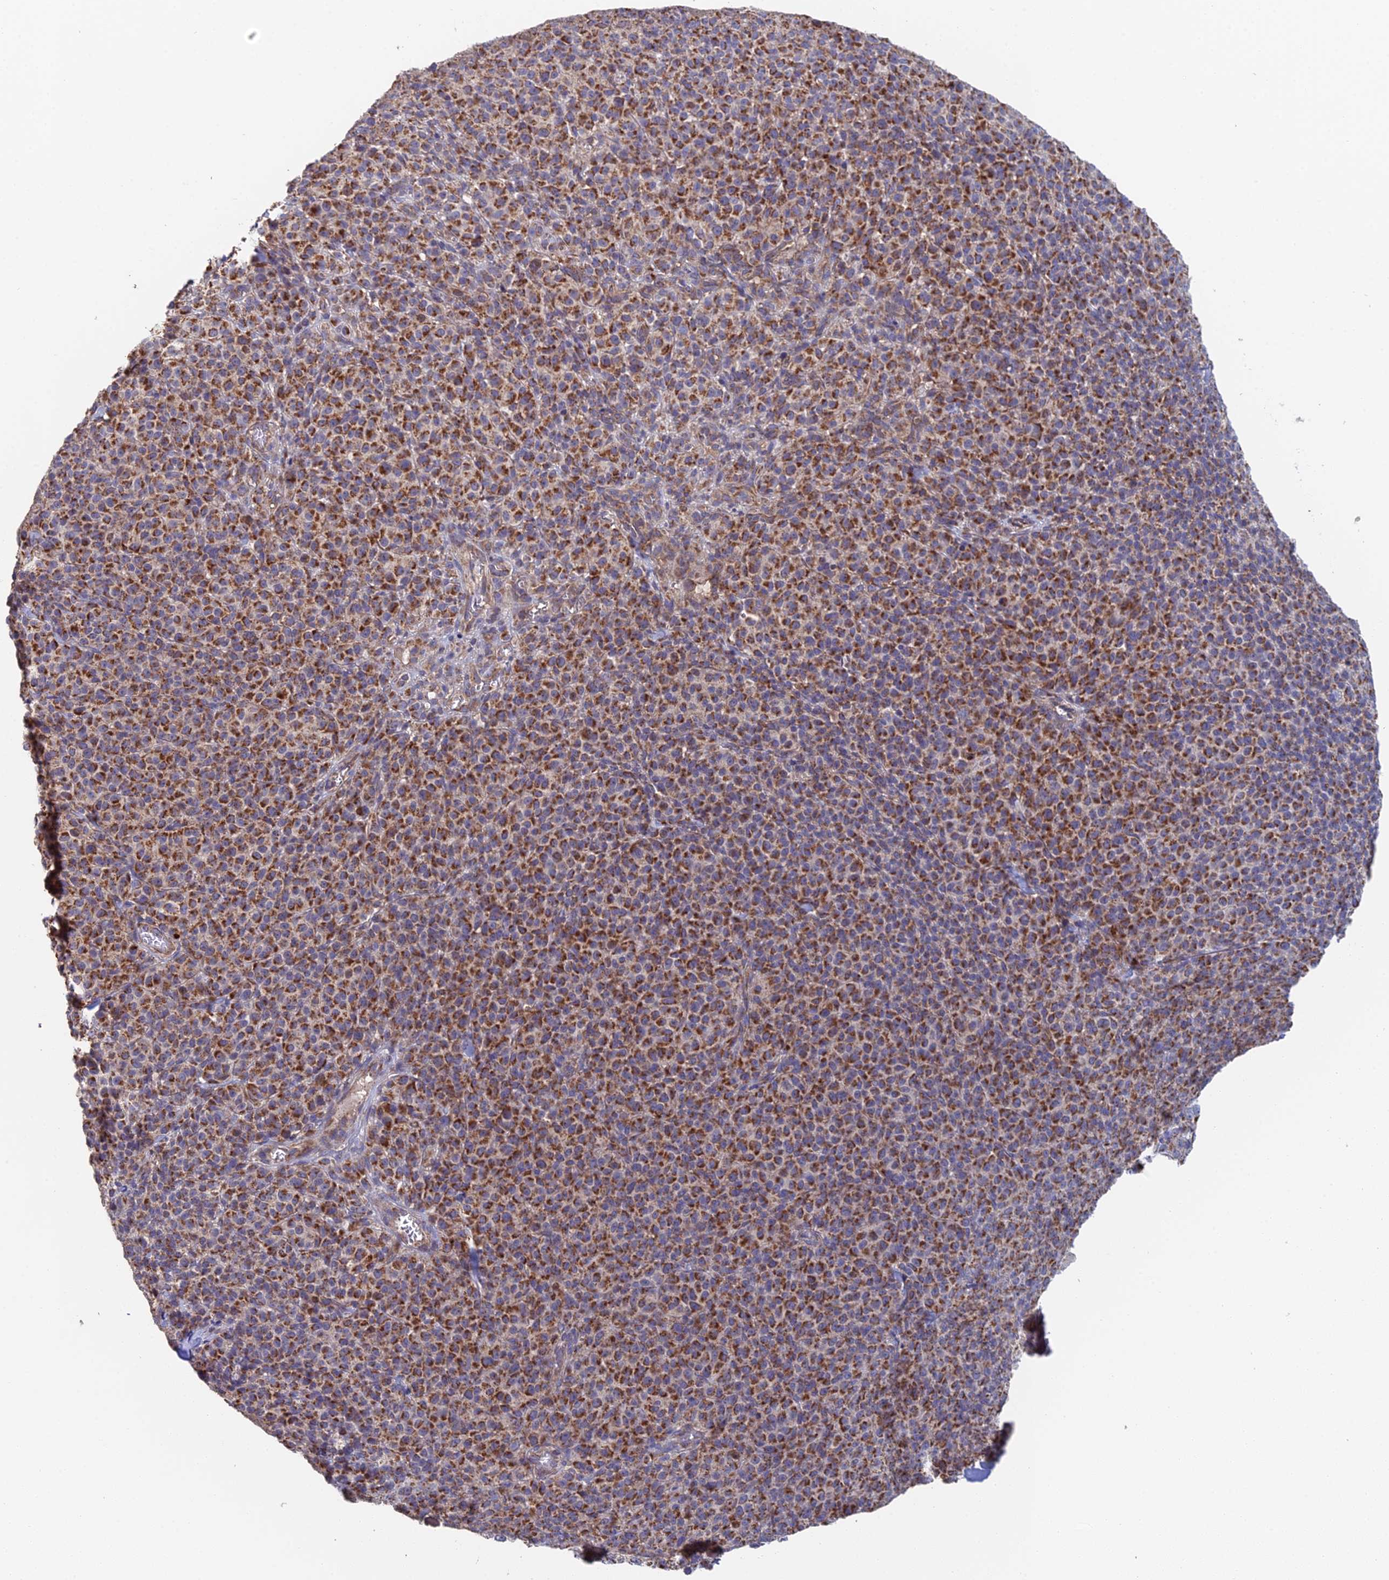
{"staining": {"intensity": "strong", "quantity": ">75%", "location": "cytoplasmic/membranous"}, "tissue": "melanoma", "cell_type": "Tumor cells", "image_type": "cancer", "snomed": [{"axis": "morphology", "description": "Normal tissue, NOS"}, {"axis": "morphology", "description": "Malignant melanoma, NOS"}, {"axis": "topography", "description": "Skin"}], "caption": "A micrograph of human malignant melanoma stained for a protein reveals strong cytoplasmic/membranous brown staining in tumor cells.", "gene": "ECSIT", "patient": {"sex": "female", "age": 34}}